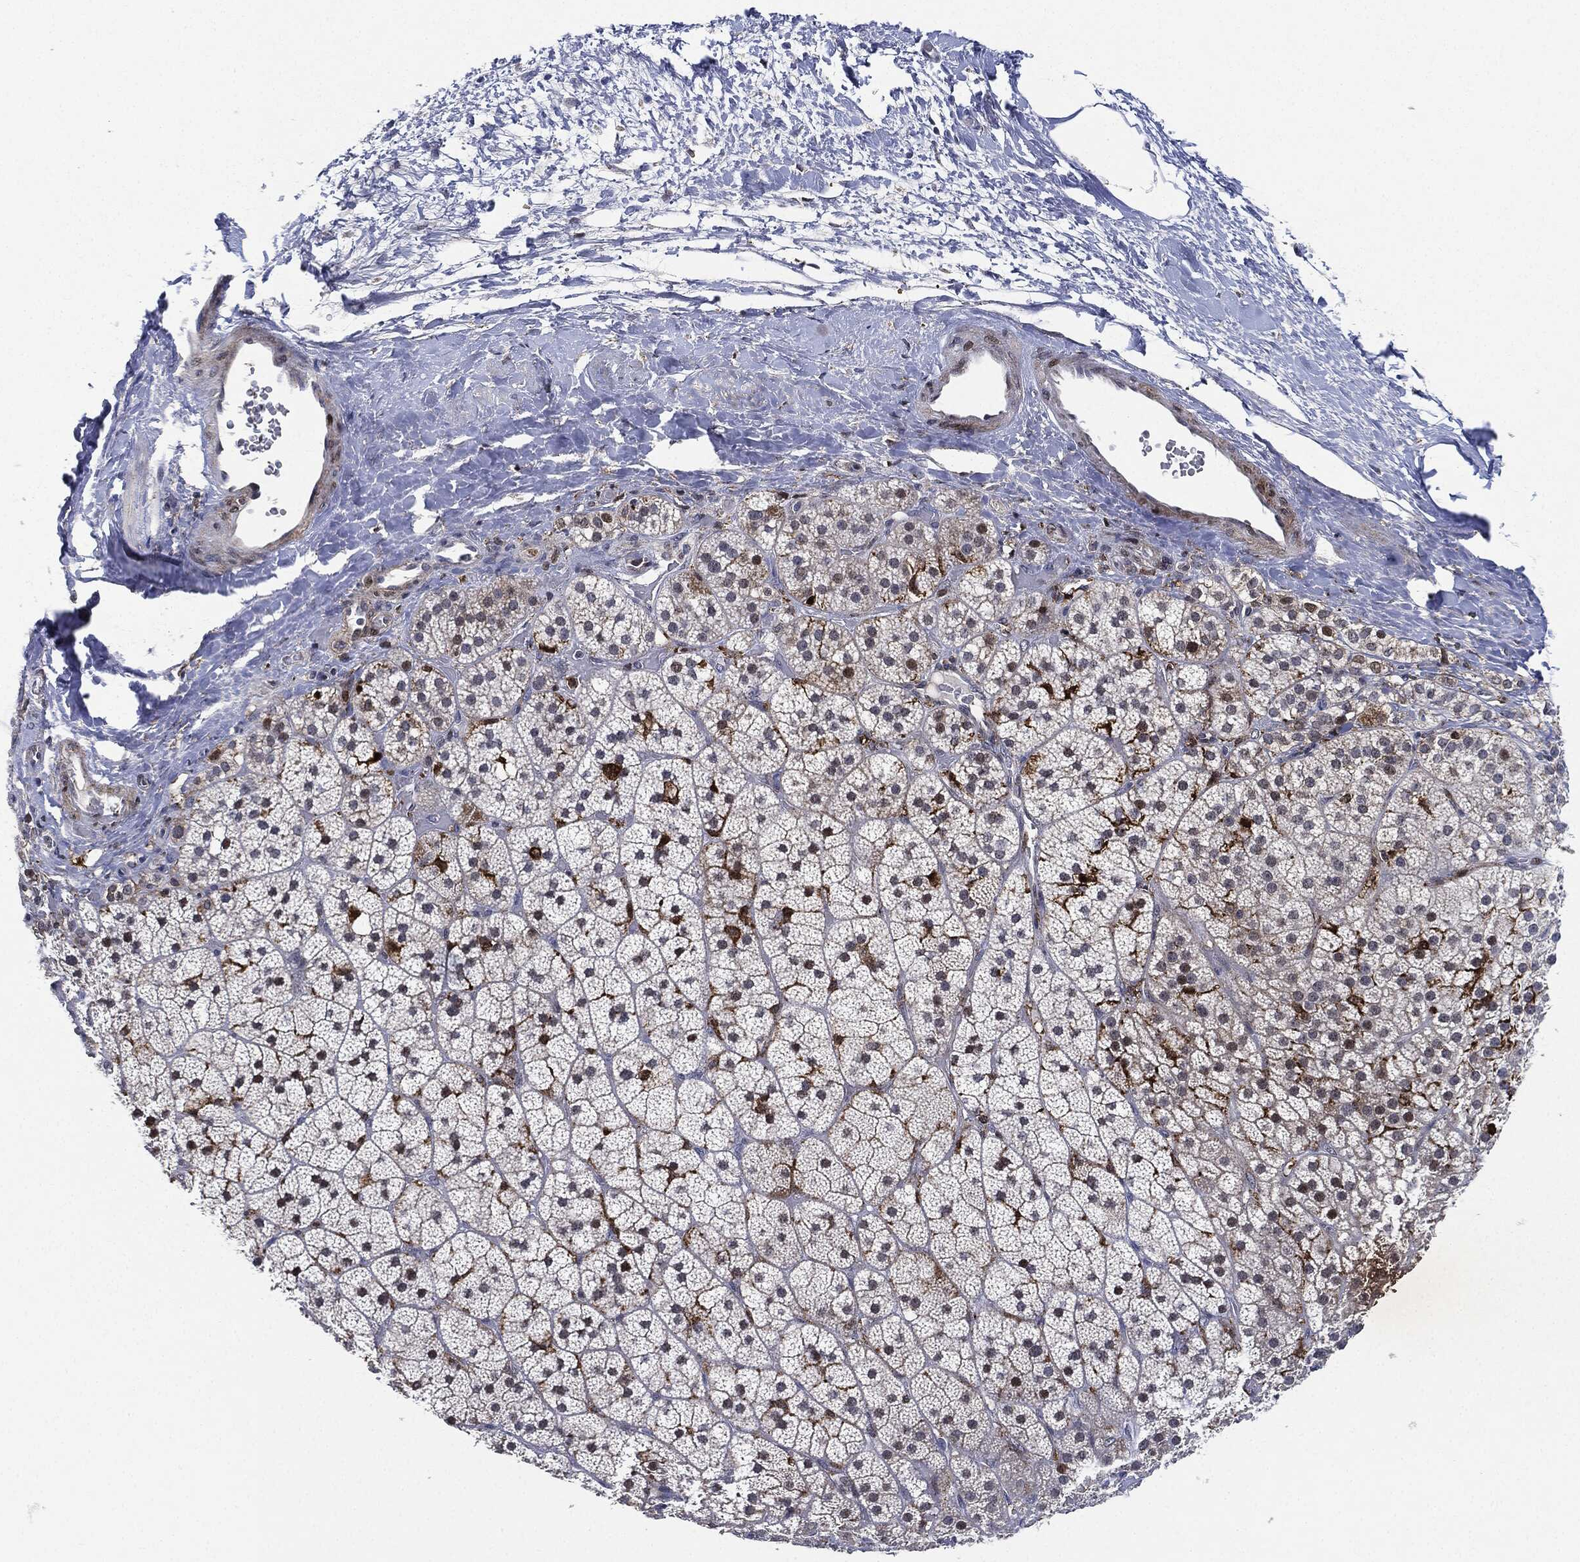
{"staining": {"intensity": "strong", "quantity": "25%-75%", "location": "cytoplasmic/membranous"}, "tissue": "adrenal gland", "cell_type": "Glandular cells", "image_type": "normal", "snomed": [{"axis": "morphology", "description": "Normal tissue, NOS"}, {"axis": "topography", "description": "Adrenal gland"}], "caption": "The image shows staining of benign adrenal gland, revealing strong cytoplasmic/membranous protein expression (brown color) within glandular cells. The staining was performed using DAB (3,3'-diaminobenzidine) to visualize the protein expression in brown, while the nuclei were stained in blue with hematoxylin (Magnification: 20x).", "gene": "NANOS3", "patient": {"sex": "male", "age": 57}}